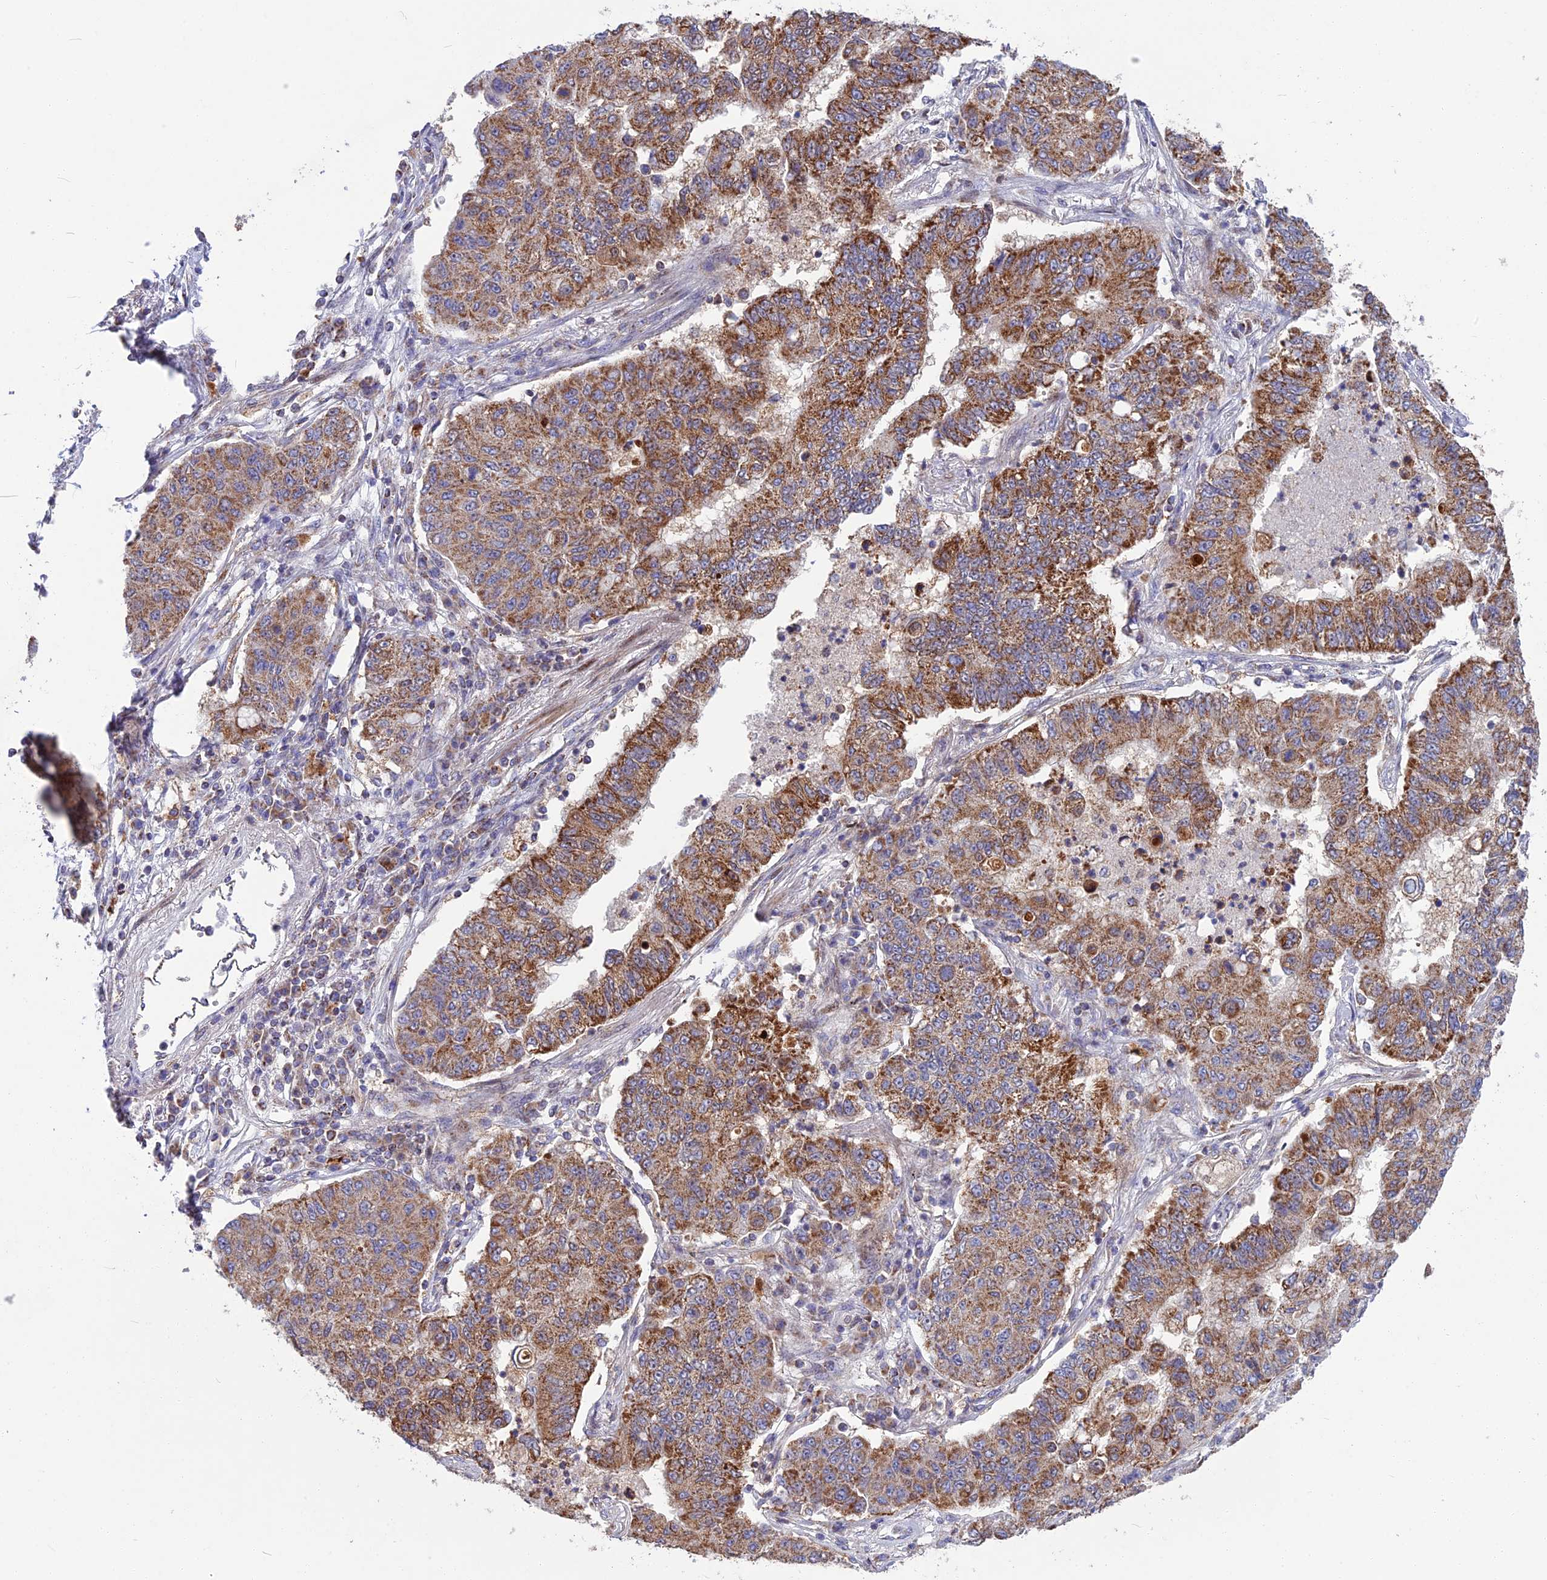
{"staining": {"intensity": "moderate", "quantity": ">75%", "location": "cytoplasmic/membranous"}, "tissue": "lung cancer", "cell_type": "Tumor cells", "image_type": "cancer", "snomed": [{"axis": "morphology", "description": "Squamous cell carcinoma, NOS"}, {"axis": "topography", "description": "Lung"}], "caption": "Immunohistochemical staining of human squamous cell carcinoma (lung) displays medium levels of moderate cytoplasmic/membranous protein positivity in about >75% of tumor cells. (IHC, brightfield microscopy, high magnification).", "gene": "CS", "patient": {"sex": "male", "age": 74}}